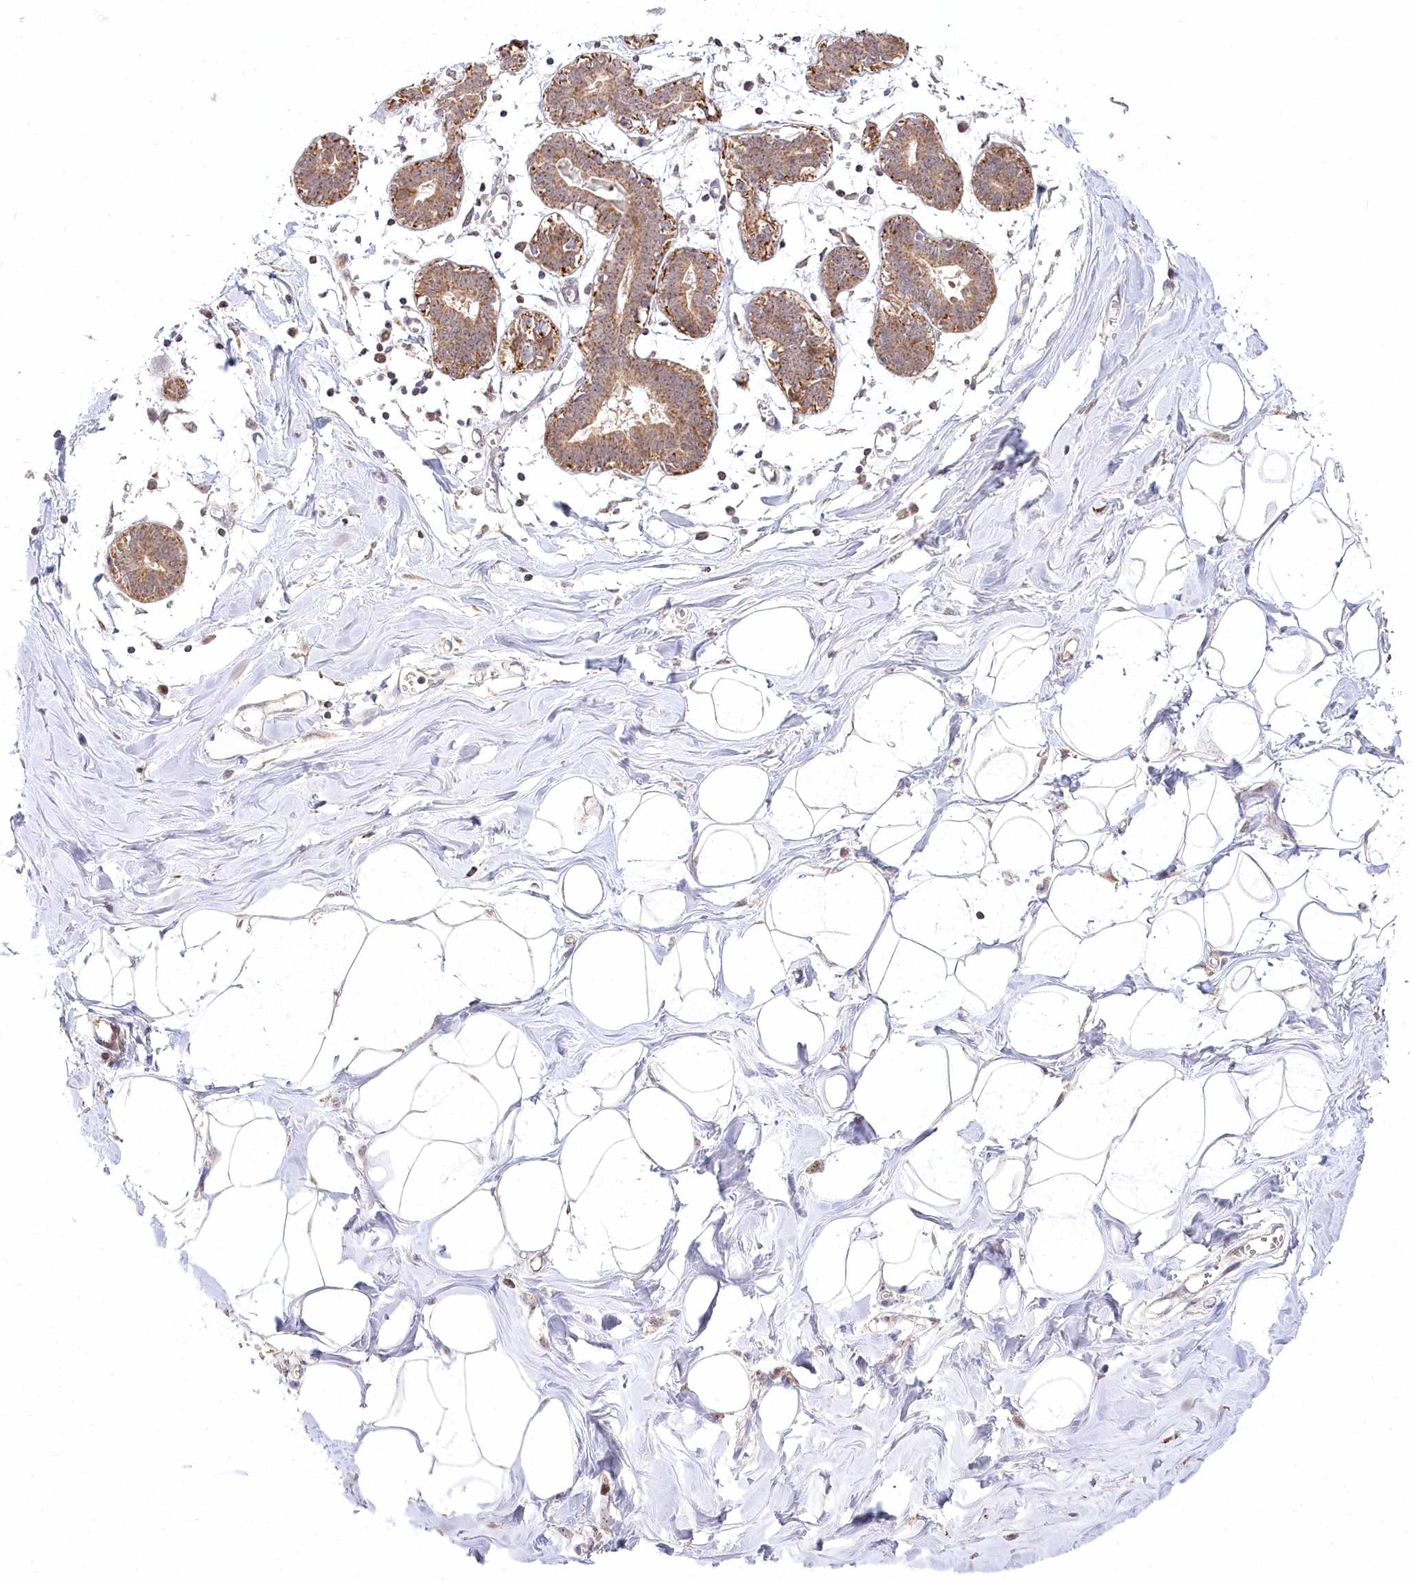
{"staining": {"intensity": "weak", "quantity": "25%-75%", "location": "cytoplasmic/membranous"}, "tissue": "breast", "cell_type": "Adipocytes", "image_type": "normal", "snomed": [{"axis": "morphology", "description": "Normal tissue, NOS"}, {"axis": "topography", "description": "Breast"}], "caption": "Immunohistochemistry histopathology image of unremarkable human breast stained for a protein (brown), which demonstrates low levels of weak cytoplasmic/membranous staining in about 25%-75% of adipocytes.", "gene": "RTN4IP1", "patient": {"sex": "female", "age": 27}}